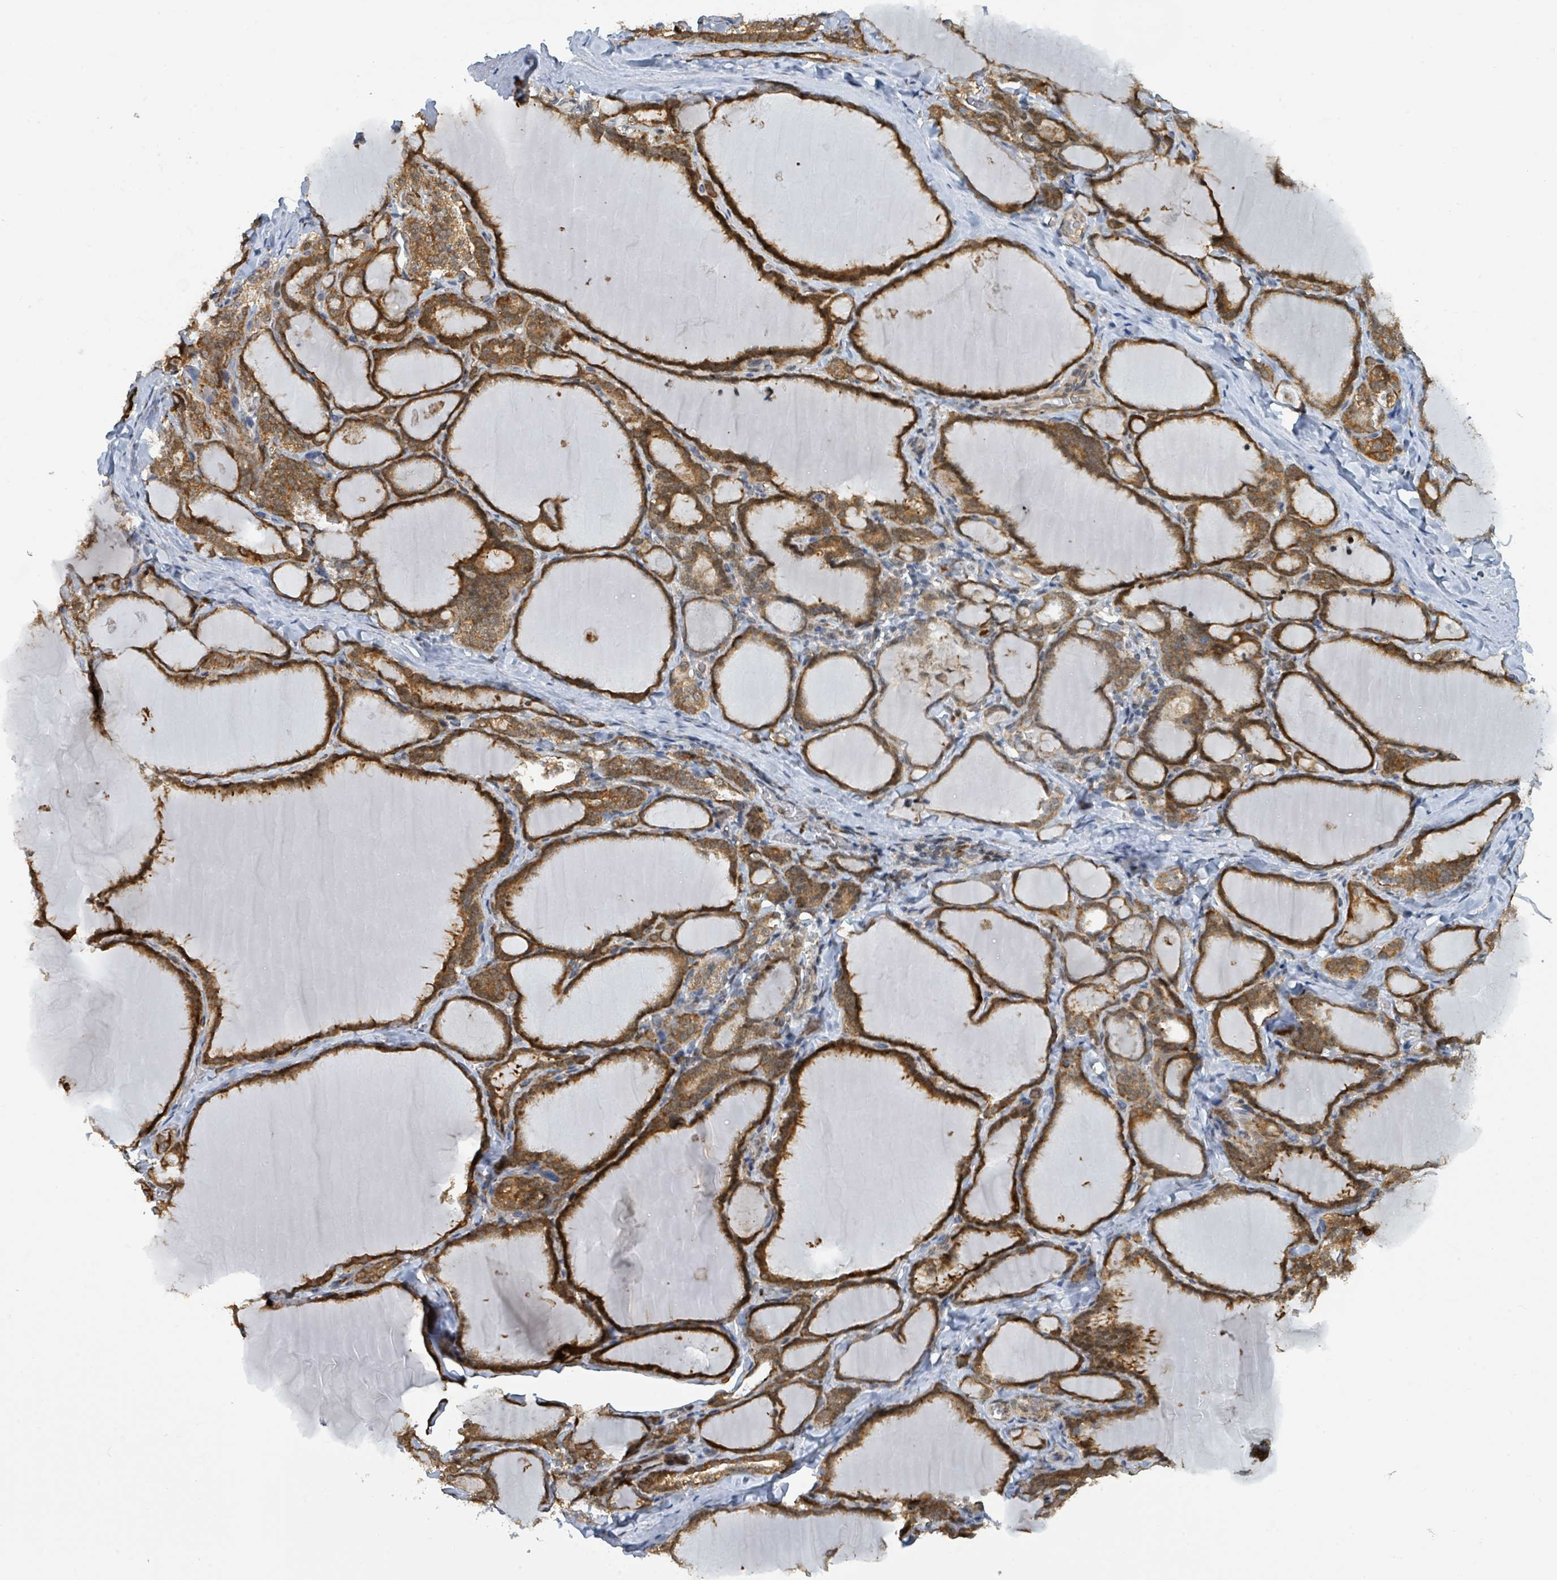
{"staining": {"intensity": "strong", "quantity": ">75%", "location": "cytoplasmic/membranous,nuclear"}, "tissue": "thyroid gland", "cell_type": "Glandular cells", "image_type": "normal", "snomed": [{"axis": "morphology", "description": "Normal tissue, NOS"}, {"axis": "topography", "description": "Thyroid gland"}], "caption": "Immunohistochemical staining of unremarkable human thyroid gland demonstrates strong cytoplasmic/membranous,nuclear protein staining in about >75% of glandular cells. Nuclei are stained in blue.", "gene": "PSMB7", "patient": {"sex": "female", "age": 31}}